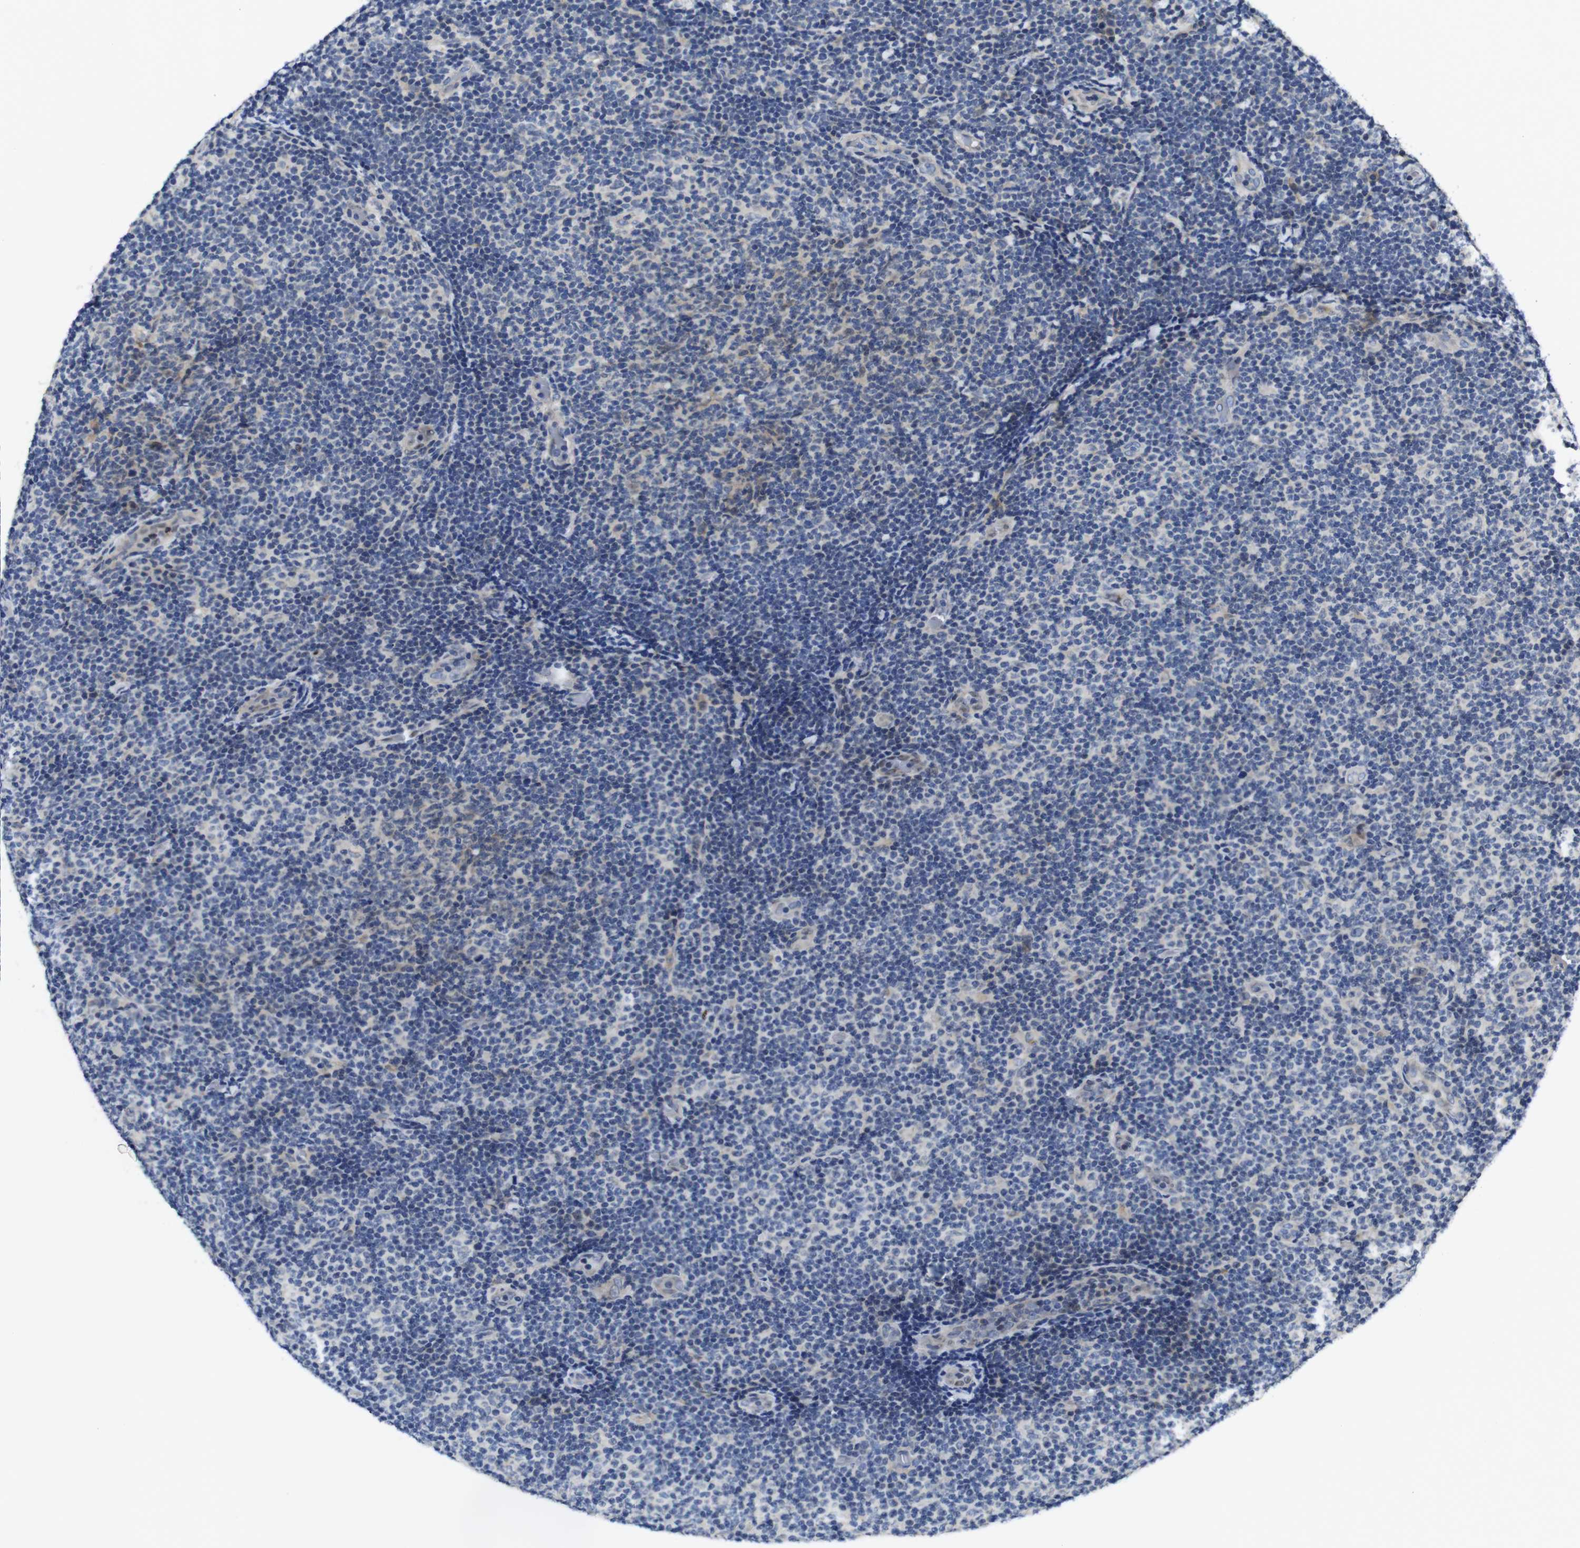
{"staining": {"intensity": "weak", "quantity": "<25%", "location": "cytoplasmic/membranous"}, "tissue": "lymphoma", "cell_type": "Tumor cells", "image_type": "cancer", "snomed": [{"axis": "morphology", "description": "Malignant lymphoma, non-Hodgkin's type, Low grade"}, {"axis": "topography", "description": "Lymph node"}], "caption": "This is an immunohistochemistry (IHC) image of low-grade malignant lymphoma, non-Hodgkin's type. There is no positivity in tumor cells.", "gene": "FNTA", "patient": {"sex": "male", "age": 83}}